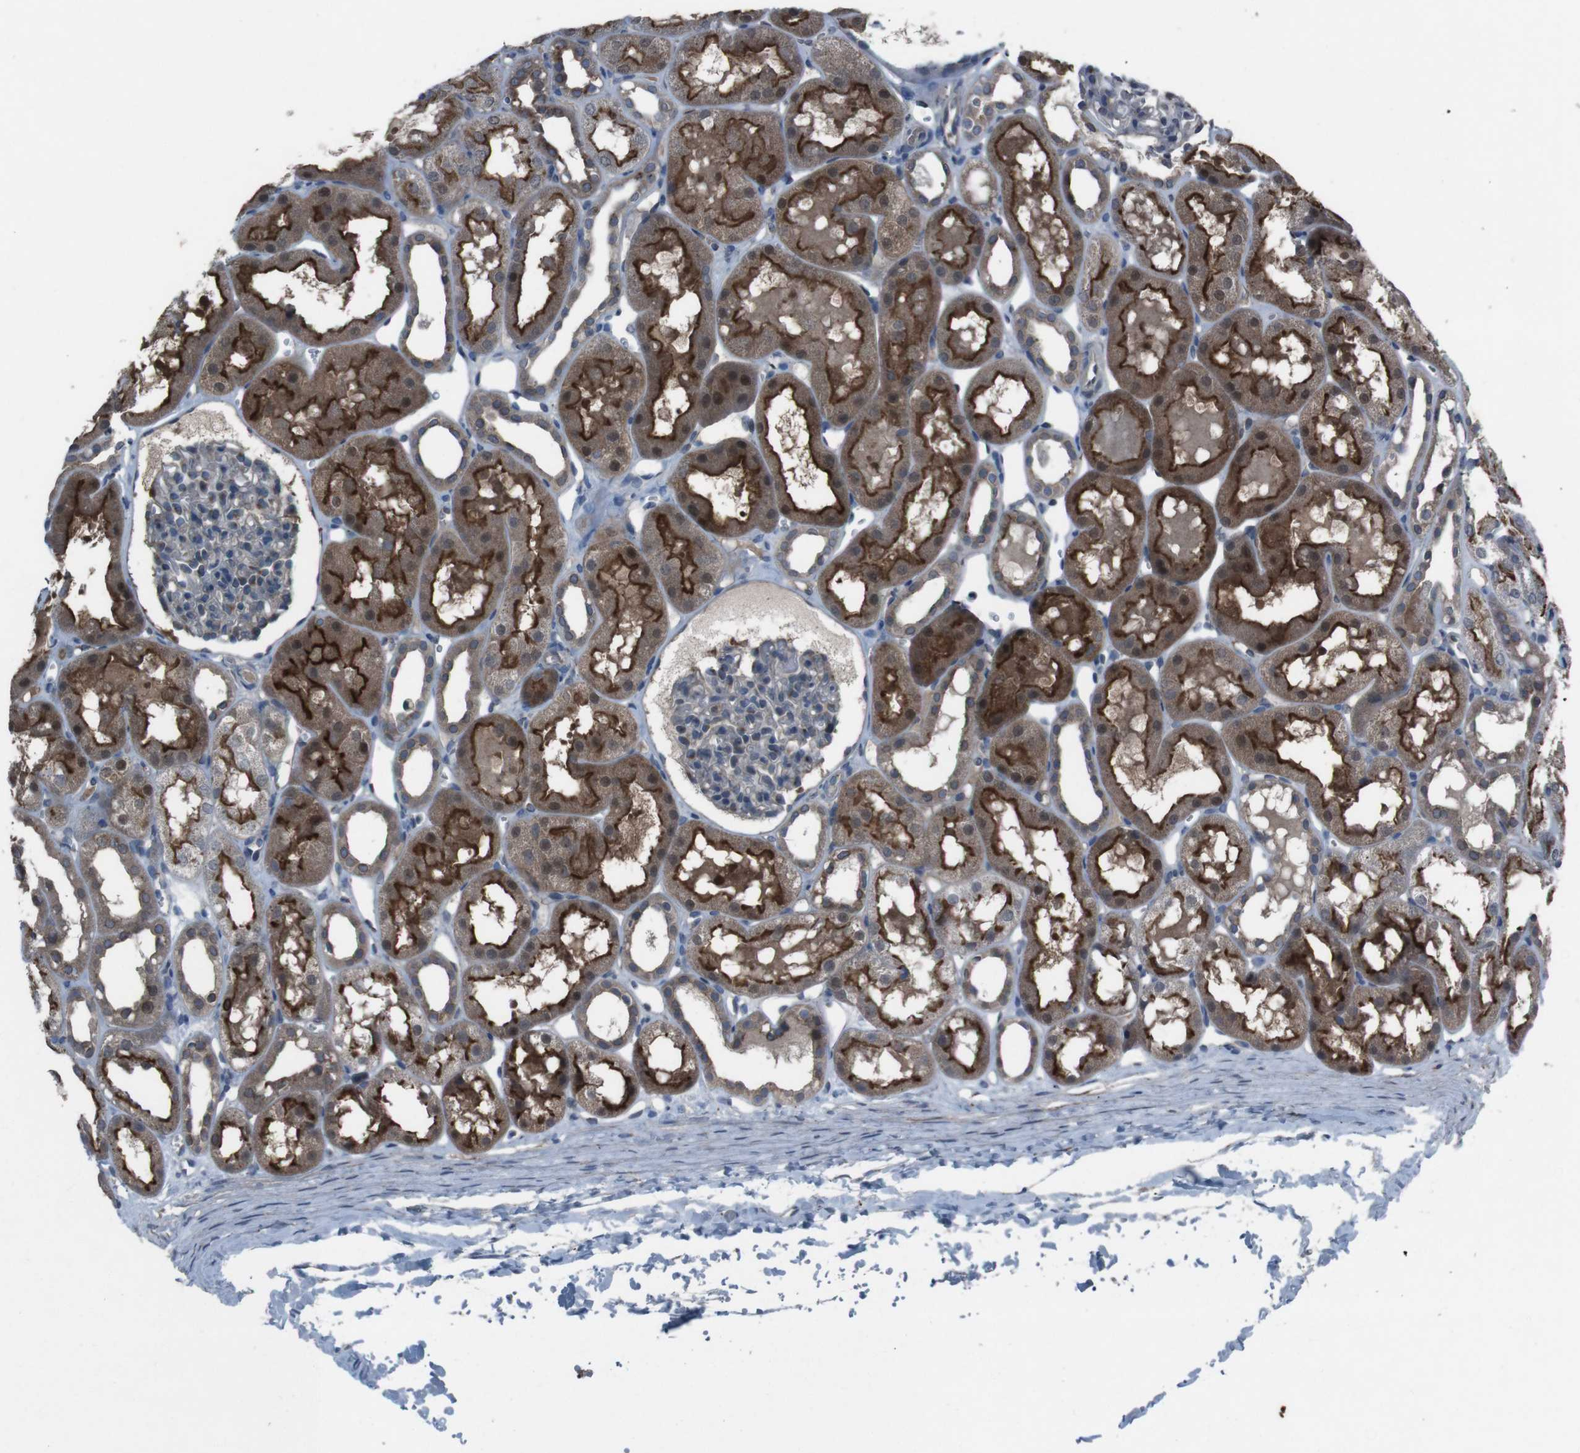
{"staining": {"intensity": "moderate", "quantity": "<25%", "location": "cytoplasmic/membranous"}, "tissue": "kidney", "cell_type": "Cells in glomeruli", "image_type": "normal", "snomed": [{"axis": "morphology", "description": "Normal tissue, NOS"}, {"axis": "topography", "description": "Kidney"}, {"axis": "topography", "description": "Urinary bladder"}], "caption": "Immunohistochemical staining of benign human kidney exhibits moderate cytoplasmic/membranous protein expression in about <25% of cells in glomeruli. The staining was performed using DAB (3,3'-diaminobenzidine) to visualize the protein expression in brown, while the nuclei were stained in blue with hematoxylin (Magnification: 20x).", "gene": "EFNA5", "patient": {"sex": "male", "age": 16}}